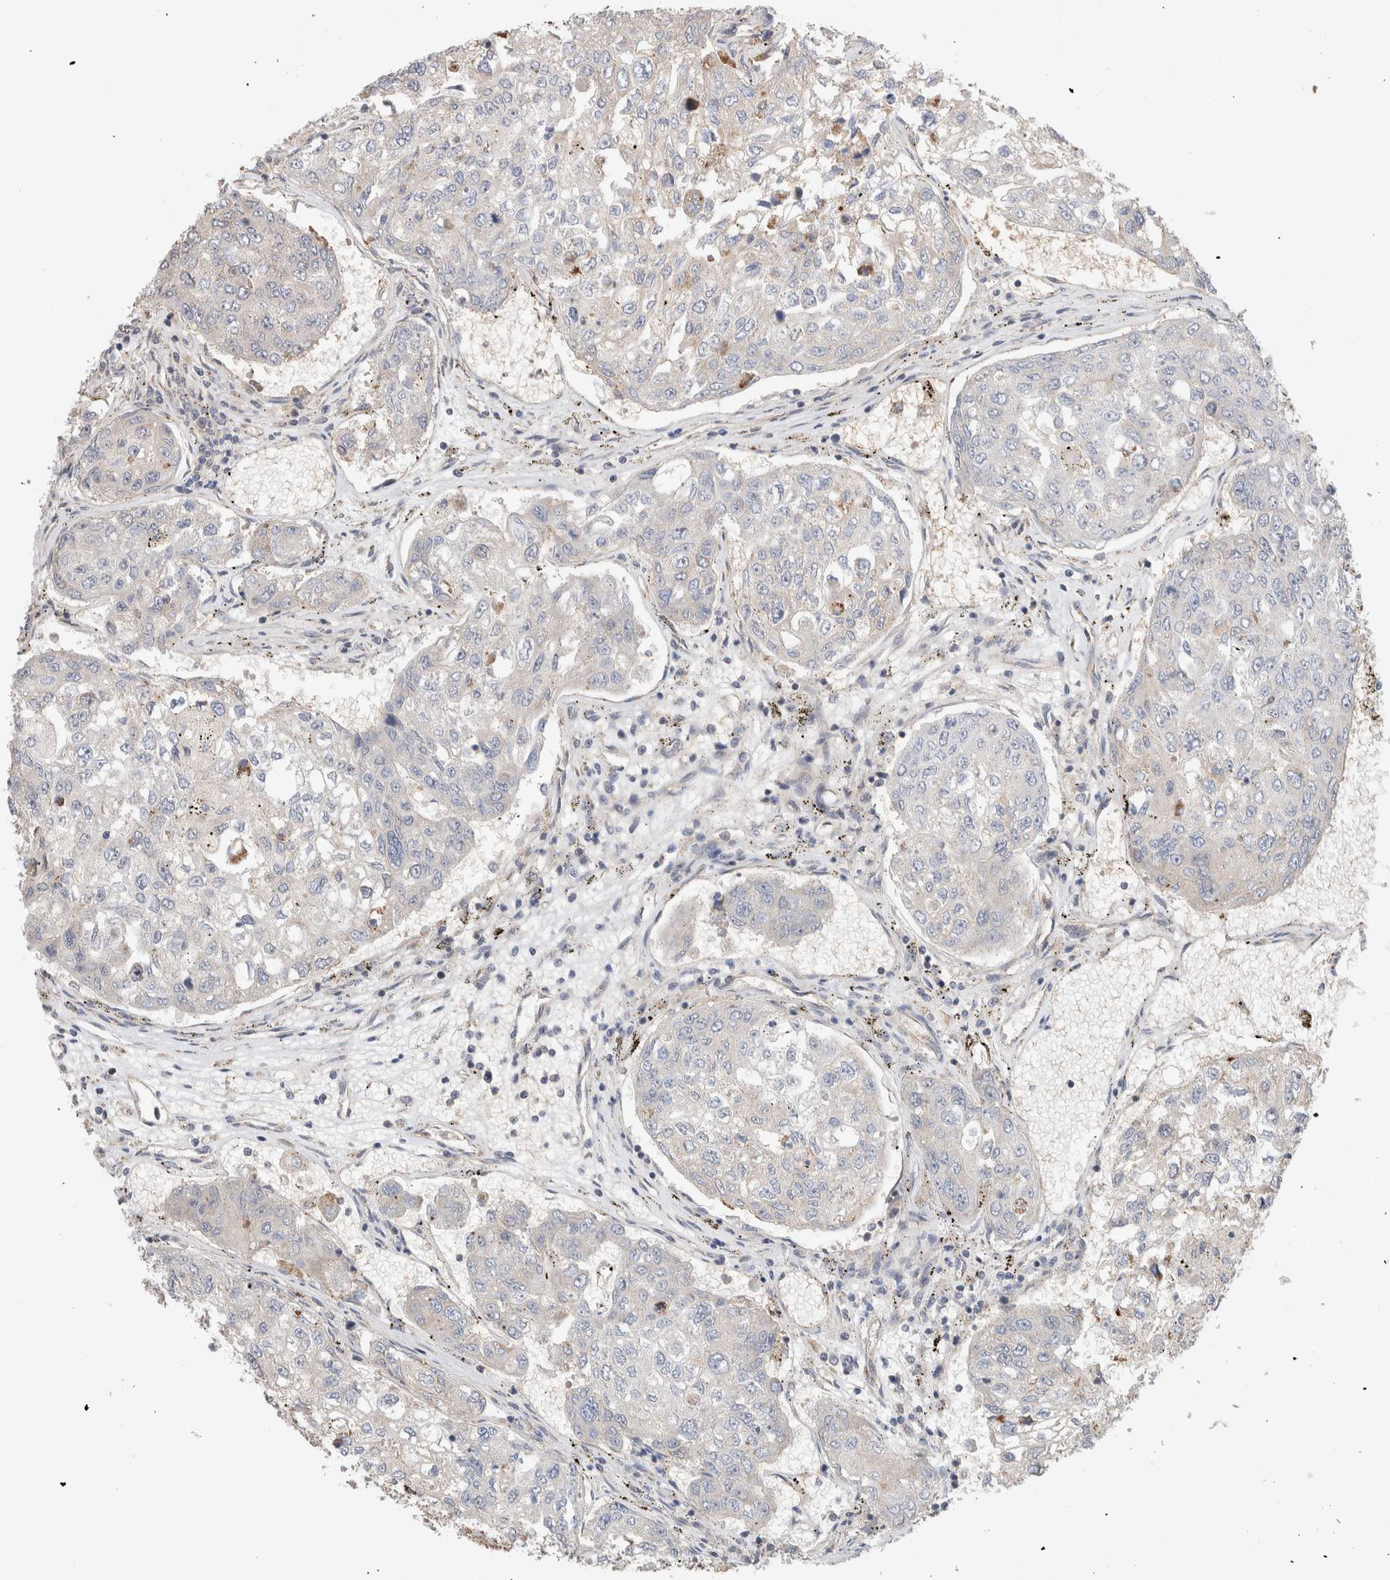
{"staining": {"intensity": "negative", "quantity": "none", "location": "none"}, "tissue": "urothelial cancer", "cell_type": "Tumor cells", "image_type": "cancer", "snomed": [{"axis": "morphology", "description": "Urothelial carcinoma, High grade"}, {"axis": "topography", "description": "Lymph node"}, {"axis": "topography", "description": "Urinary bladder"}], "caption": "A high-resolution histopathology image shows IHC staining of high-grade urothelial carcinoma, which exhibits no significant staining in tumor cells.", "gene": "DEPTOR", "patient": {"sex": "male", "age": 51}}